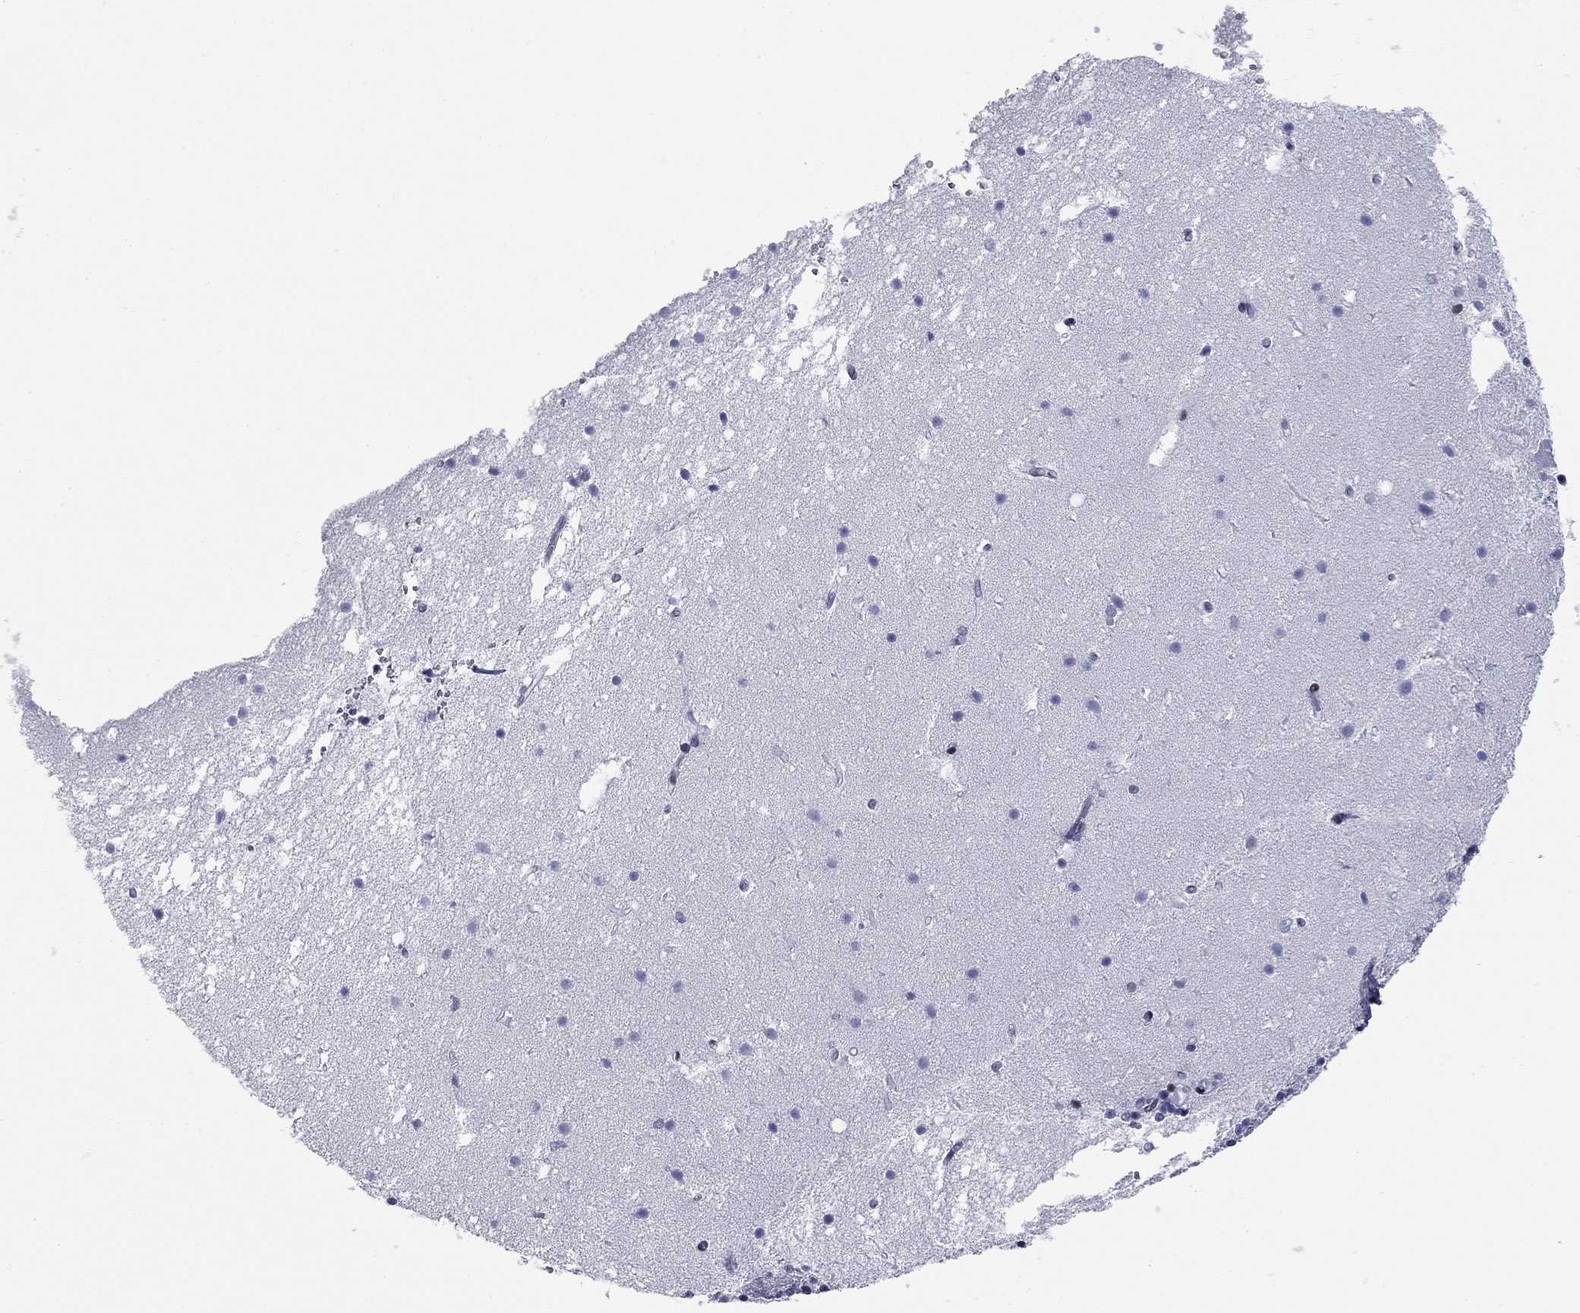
{"staining": {"intensity": "negative", "quantity": "none", "location": "none"}, "tissue": "cerebellum", "cell_type": "Cells in granular layer", "image_type": "normal", "snomed": [{"axis": "morphology", "description": "Normal tissue, NOS"}, {"axis": "topography", "description": "Cerebellum"}], "caption": "Immunohistochemistry (IHC) histopathology image of normal cerebellum: human cerebellum stained with DAB exhibits no significant protein staining in cells in granular layer.", "gene": "ASF1B", "patient": {"sex": "male", "age": 70}}